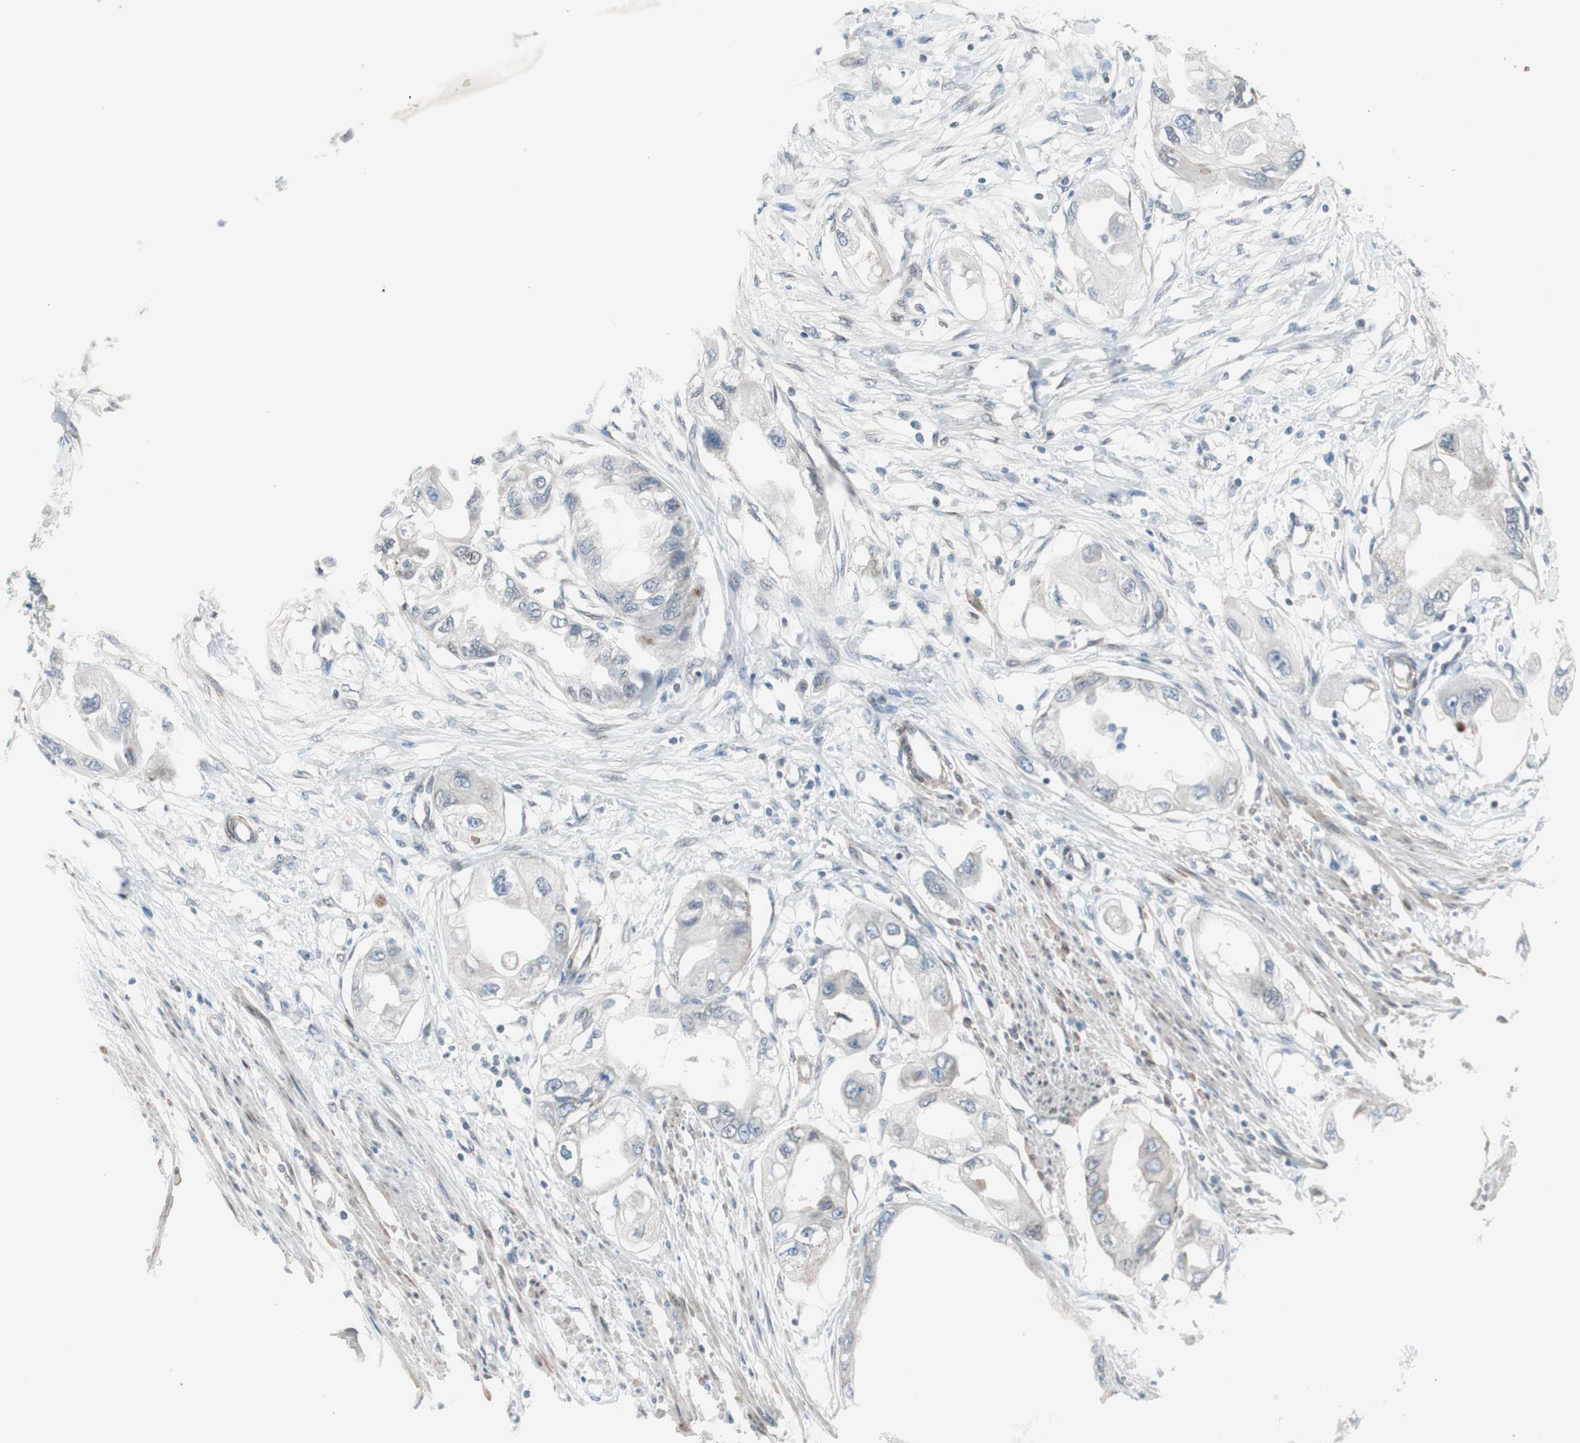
{"staining": {"intensity": "negative", "quantity": "none", "location": "none"}, "tissue": "endometrial cancer", "cell_type": "Tumor cells", "image_type": "cancer", "snomed": [{"axis": "morphology", "description": "Adenocarcinoma, NOS"}, {"axis": "topography", "description": "Endometrium"}], "caption": "High power microscopy micrograph of an immunohistochemistry histopathology image of endometrial cancer (adenocarcinoma), revealing no significant staining in tumor cells.", "gene": "ARNT2", "patient": {"sex": "female", "age": 67}}